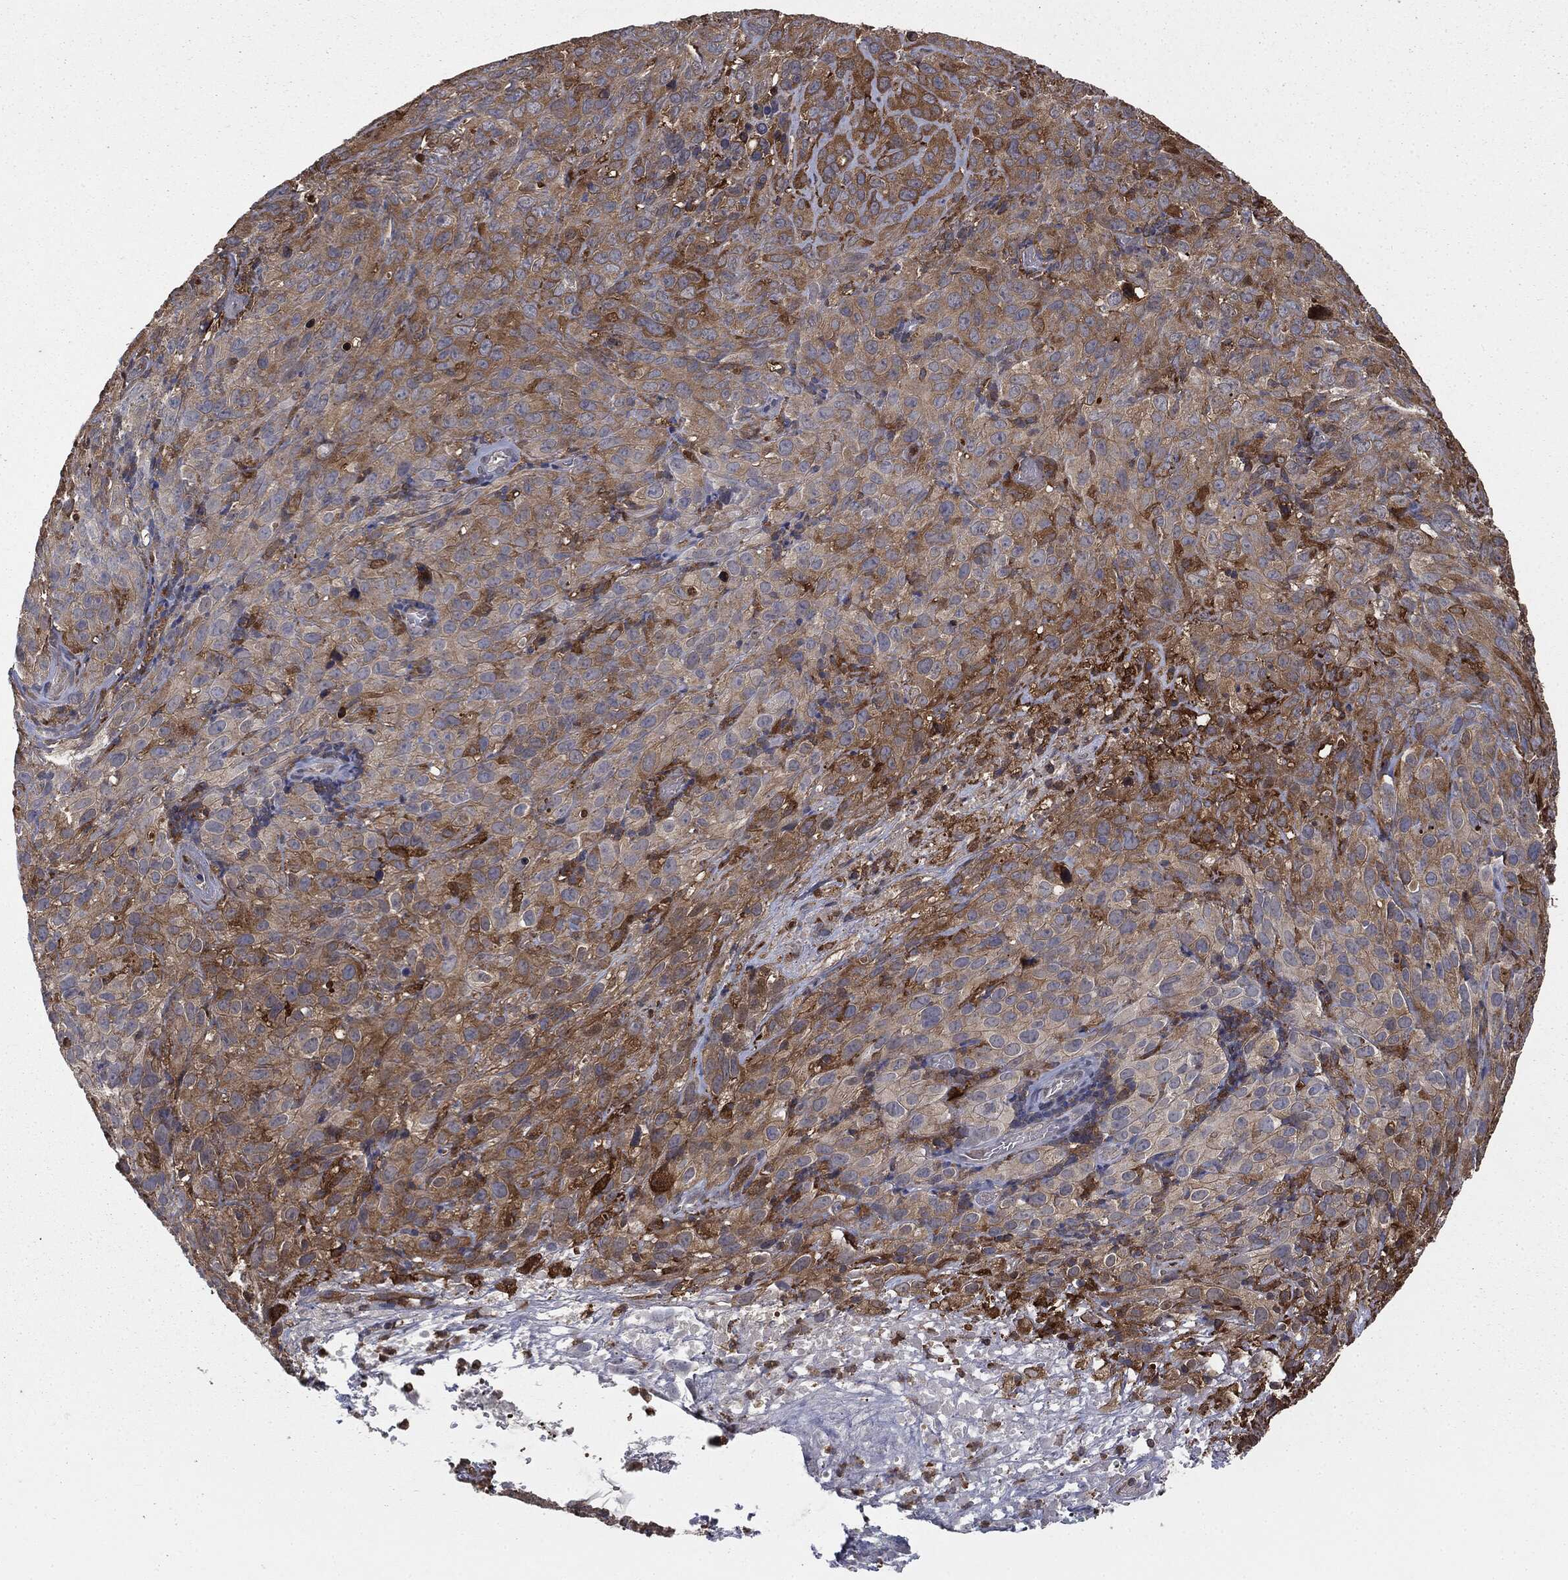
{"staining": {"intensity": "moderate", "quantity": "<25%", "location": "cytoplasmic/membranous"}, "tissue": "cervical cancer", "cell_type": "Tumor cells", "image_type": "cancer", "snomed": [{"axis": "morphology", "description": "Squamous cell carcinoma, NOS"}, {"axis": "topography", "description": "Cervix"}], "caption": "Cervical cancer stained with a protein marker reveals moderate staining in tumor cells.", "gene": "GNB5", "patient": {"sex": "female", "age": 51}}